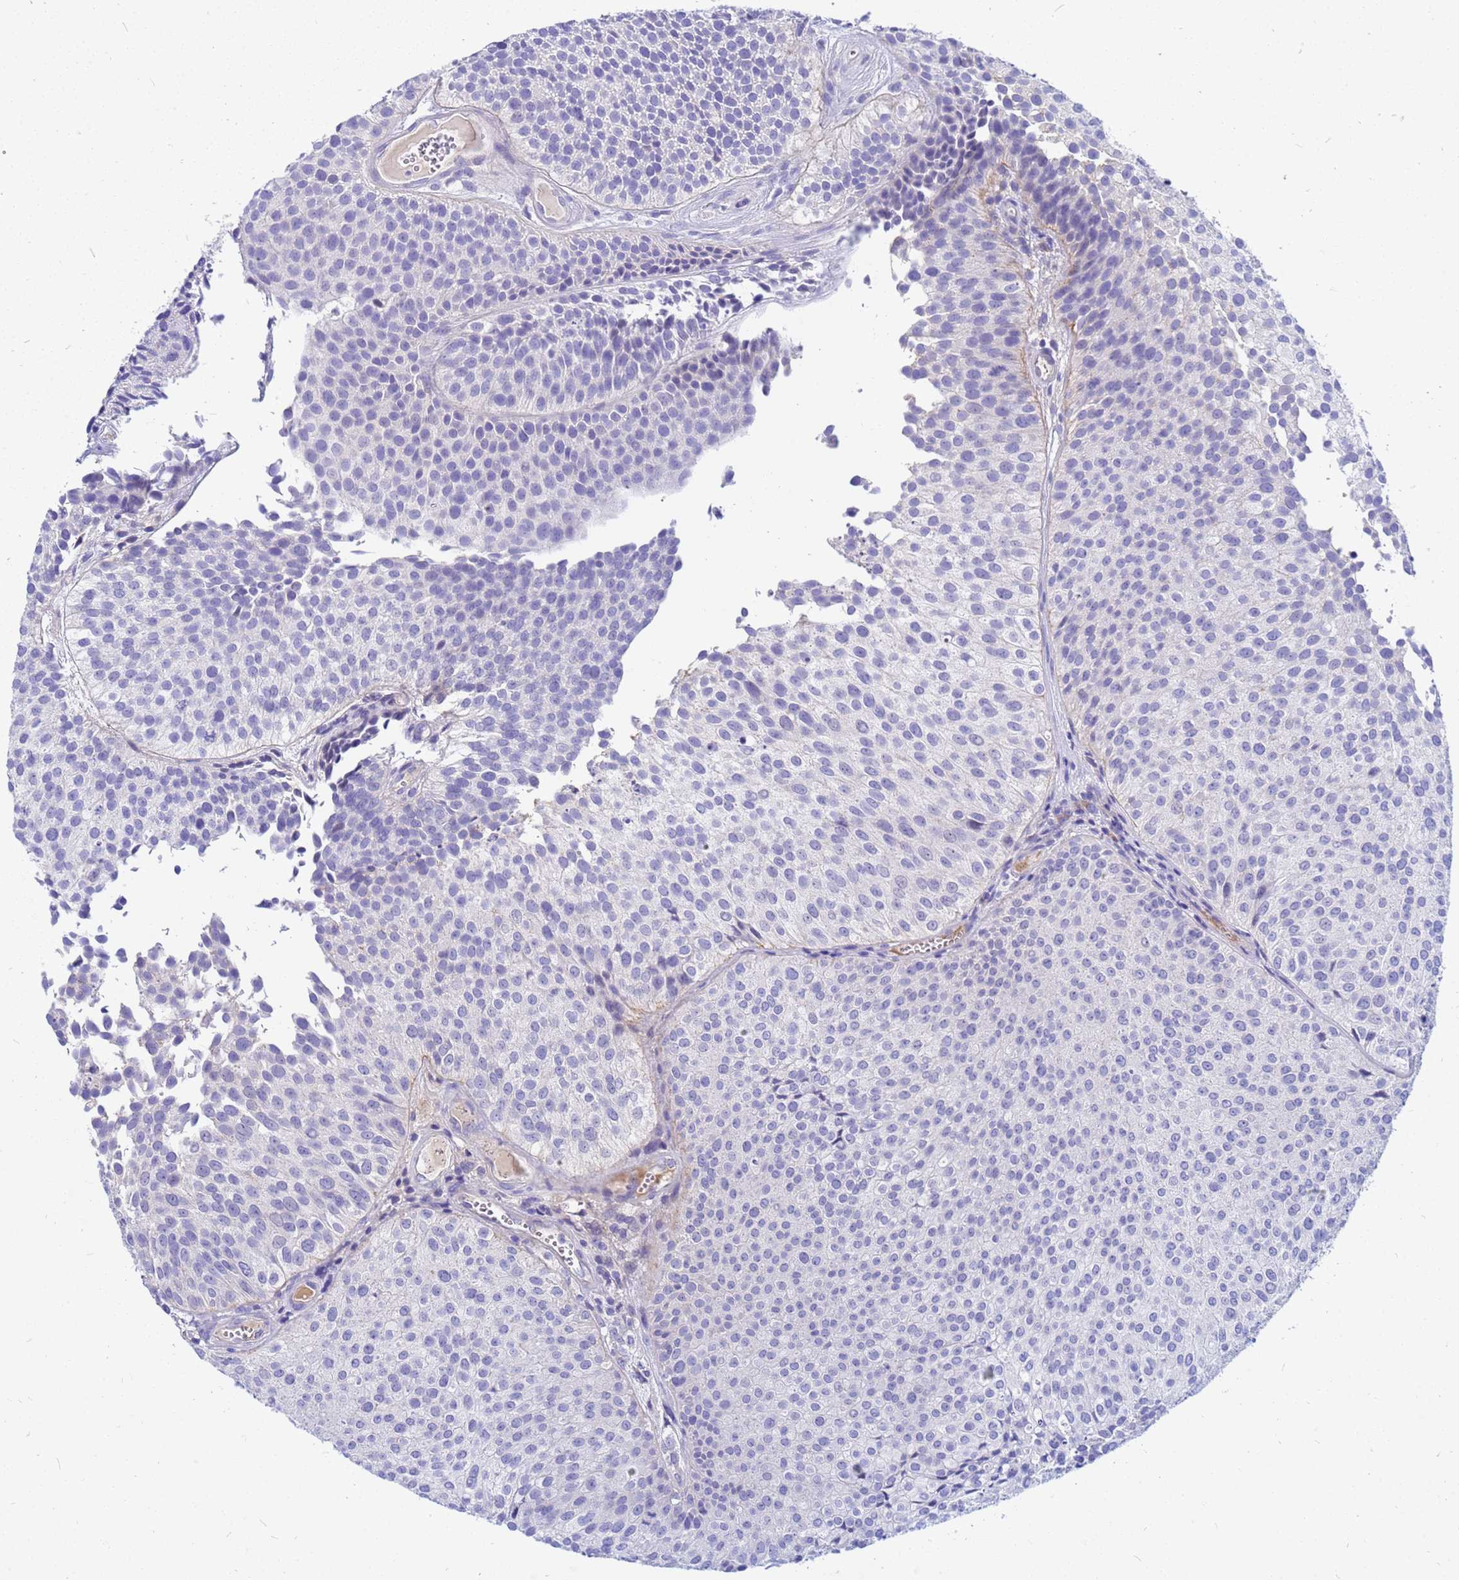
{"staining": {"intensity": "negative", "quantity": "none", "location": "none"}, "tissue": "urothelial cancer", "cell_type": "Tumor cells", "image_type": "cancer", "snomed": [{"axis": "morphology", "description": "Urothelial carcinoma, Low grade"}, {"axis": "topography", "description": "Urinary bladder"}], "caption": "Tumor cells show no significant protein expression in low-grade urothelial carcinoma.", "gene": "DPRX", "patient": {"sex": "male", "age": 84}}